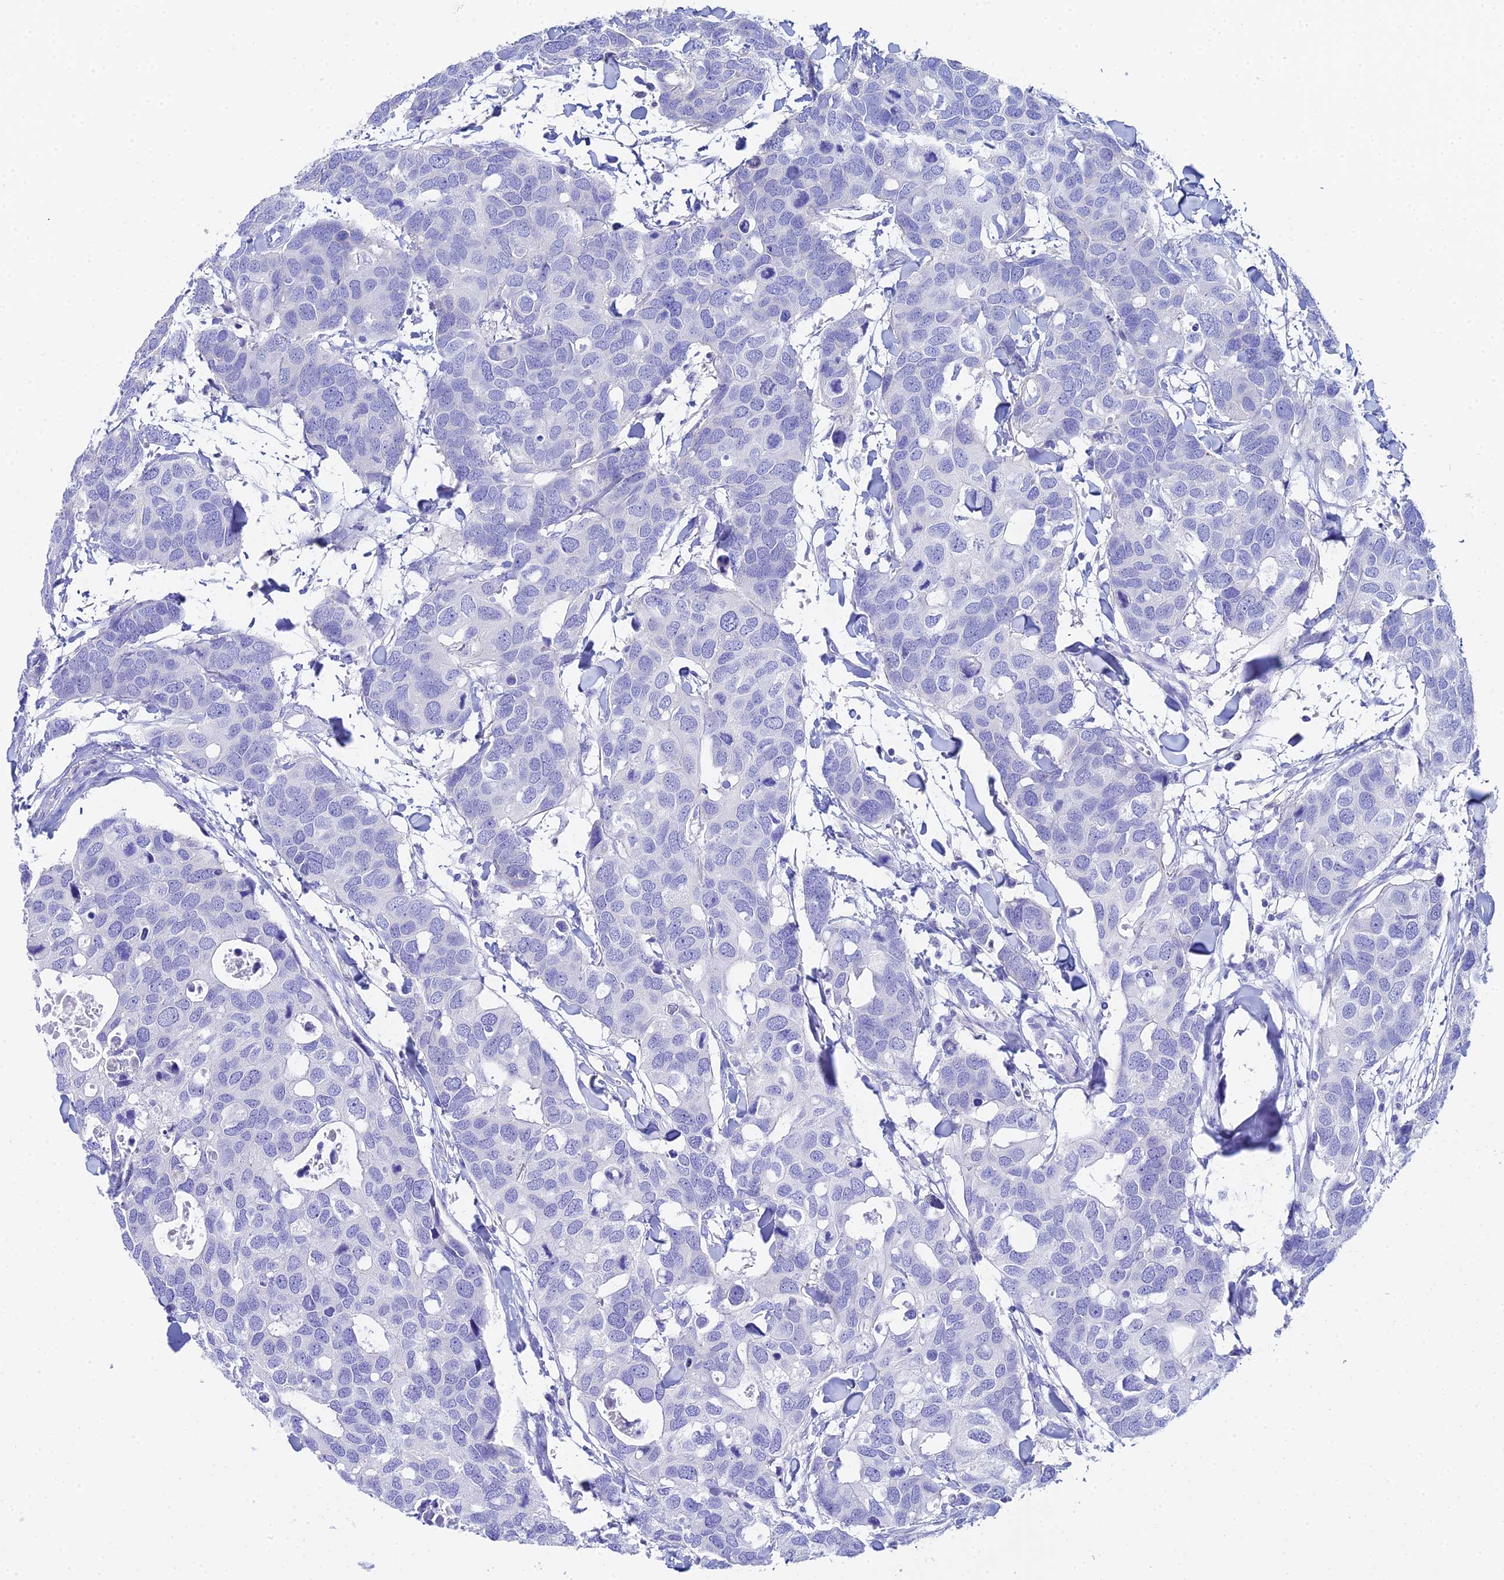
{"staining": {"intensity": "negative", "quantity": "none", "location": "none"}, "tissue": "breast cancer", "cell_type": "Tumor cells", "image_type": "cancer", "snomed": [{"axis": "morphology", "description": "Duct carcinoma"}, {"axis": "topography", "description": "Breast"}], "caption": "High power microscopy image of an immunohistochemistry (IHC) image of breast intraductal carcinoma, revealing no significant positivity in tumor cells.", "gene": "CELA3A", "patient": {"sex": "female", "age": 83}}